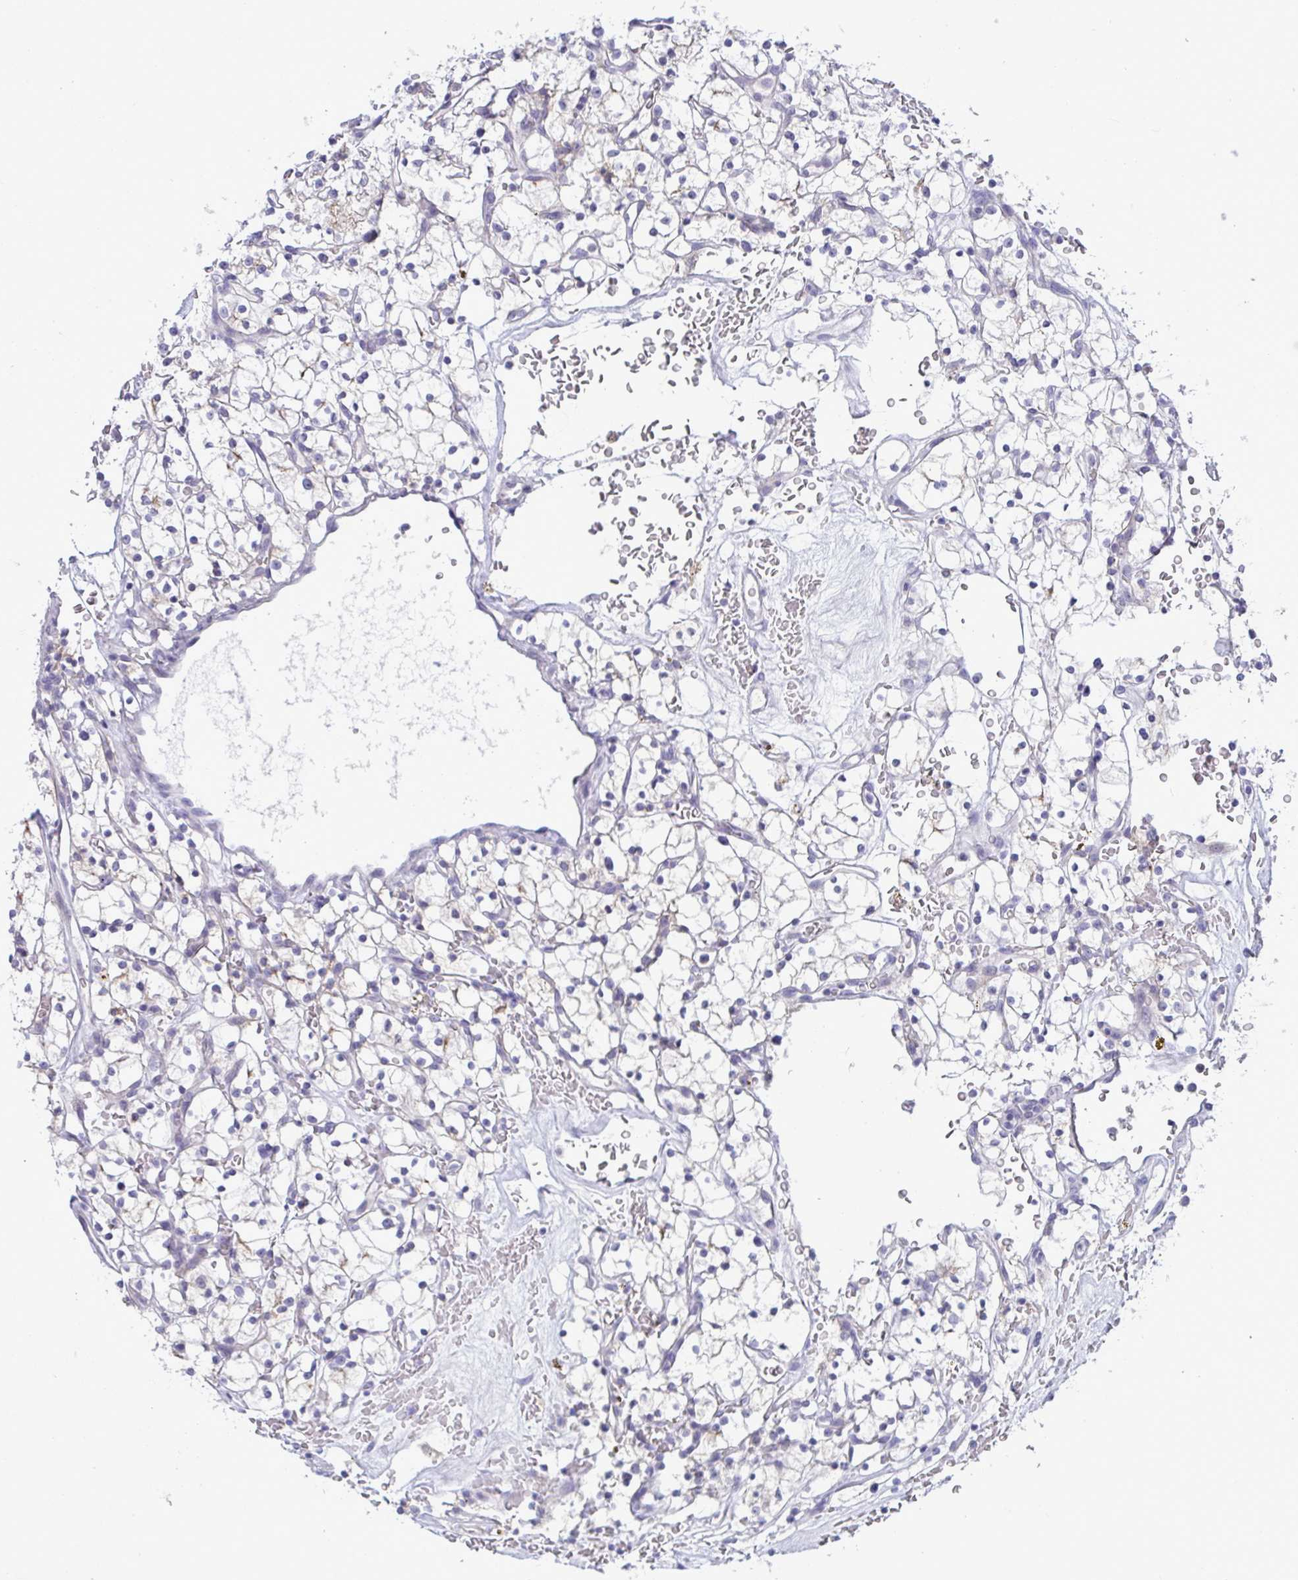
{"staining": {"intensity": "negative", "quantity": "none", "location": "none"}, "tissue": "renal cancer", "cell_type": "Tumor cells", "image_type": "cancer", "snomed": [{"axis": "morphology", "description": "Adenocarcinoma, NOS"}, {"axis": "topography", "description": "Kidney"}], "caption": "A photomicrograph of human renal adenocarcinoma is negative for staining in tumor cells.", "gene": "RGPD5", "patient": {"sex": "female", "age": 64}}